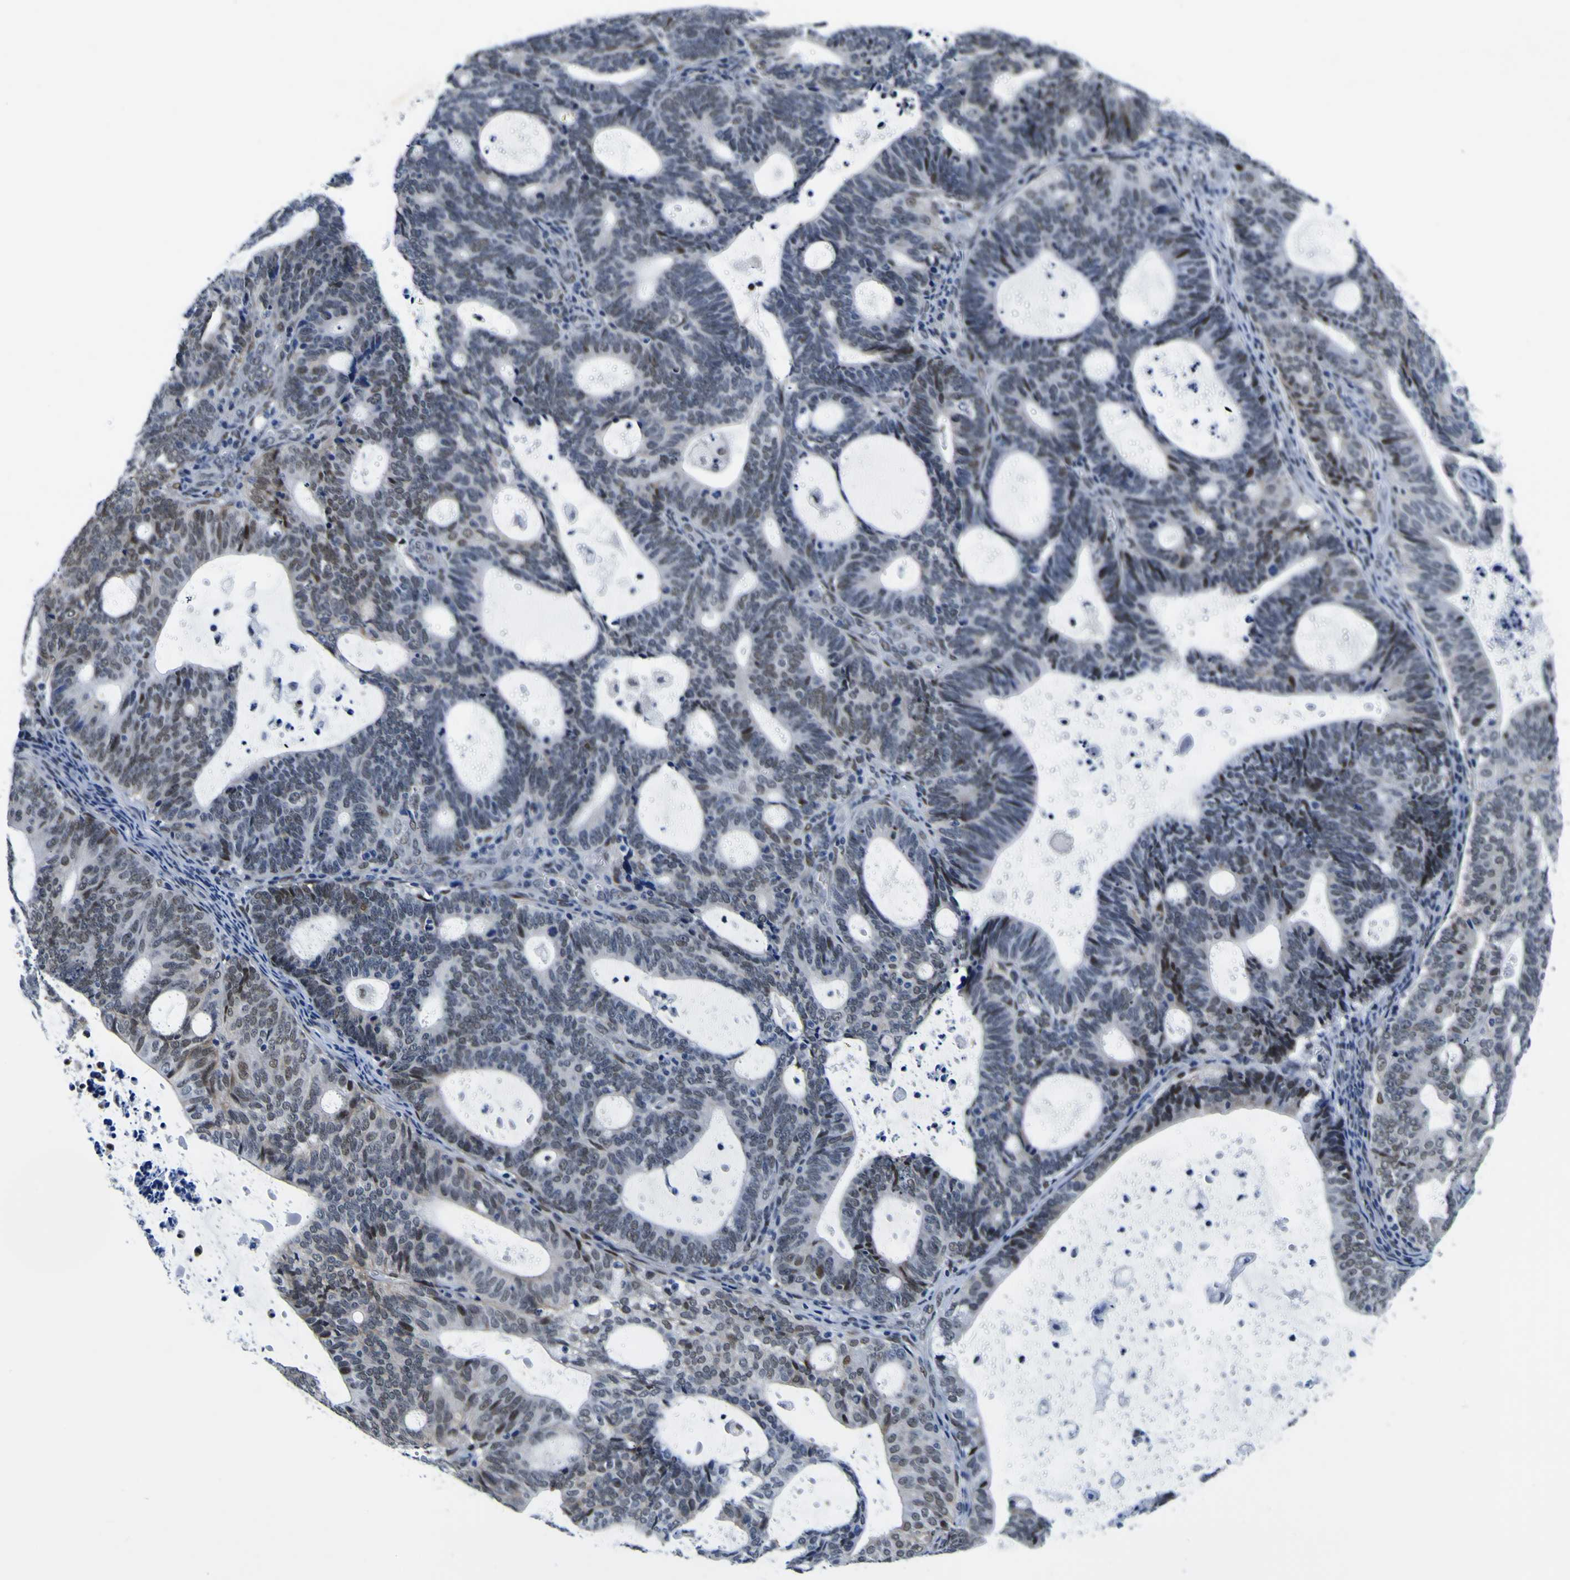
{"staining": {"intensity": "weak", "quantity": "<25%", "location": "nuclear"}, "tissue": "endometrial cancer", "cell_type": "Tumor cells", "image_type": "cancer", "snomed": [{"axis": "morphology", "description": "Adenocarcinoma, NOS"}, {"axis": "topography", "description": "Uterus"}], "caption": "Immunohistochemistry (IHC) of human endometrial cancer displays no expression in tumor cells.", "gene": "CUL4B", "patient": {"sex": "female", "age": 83}}